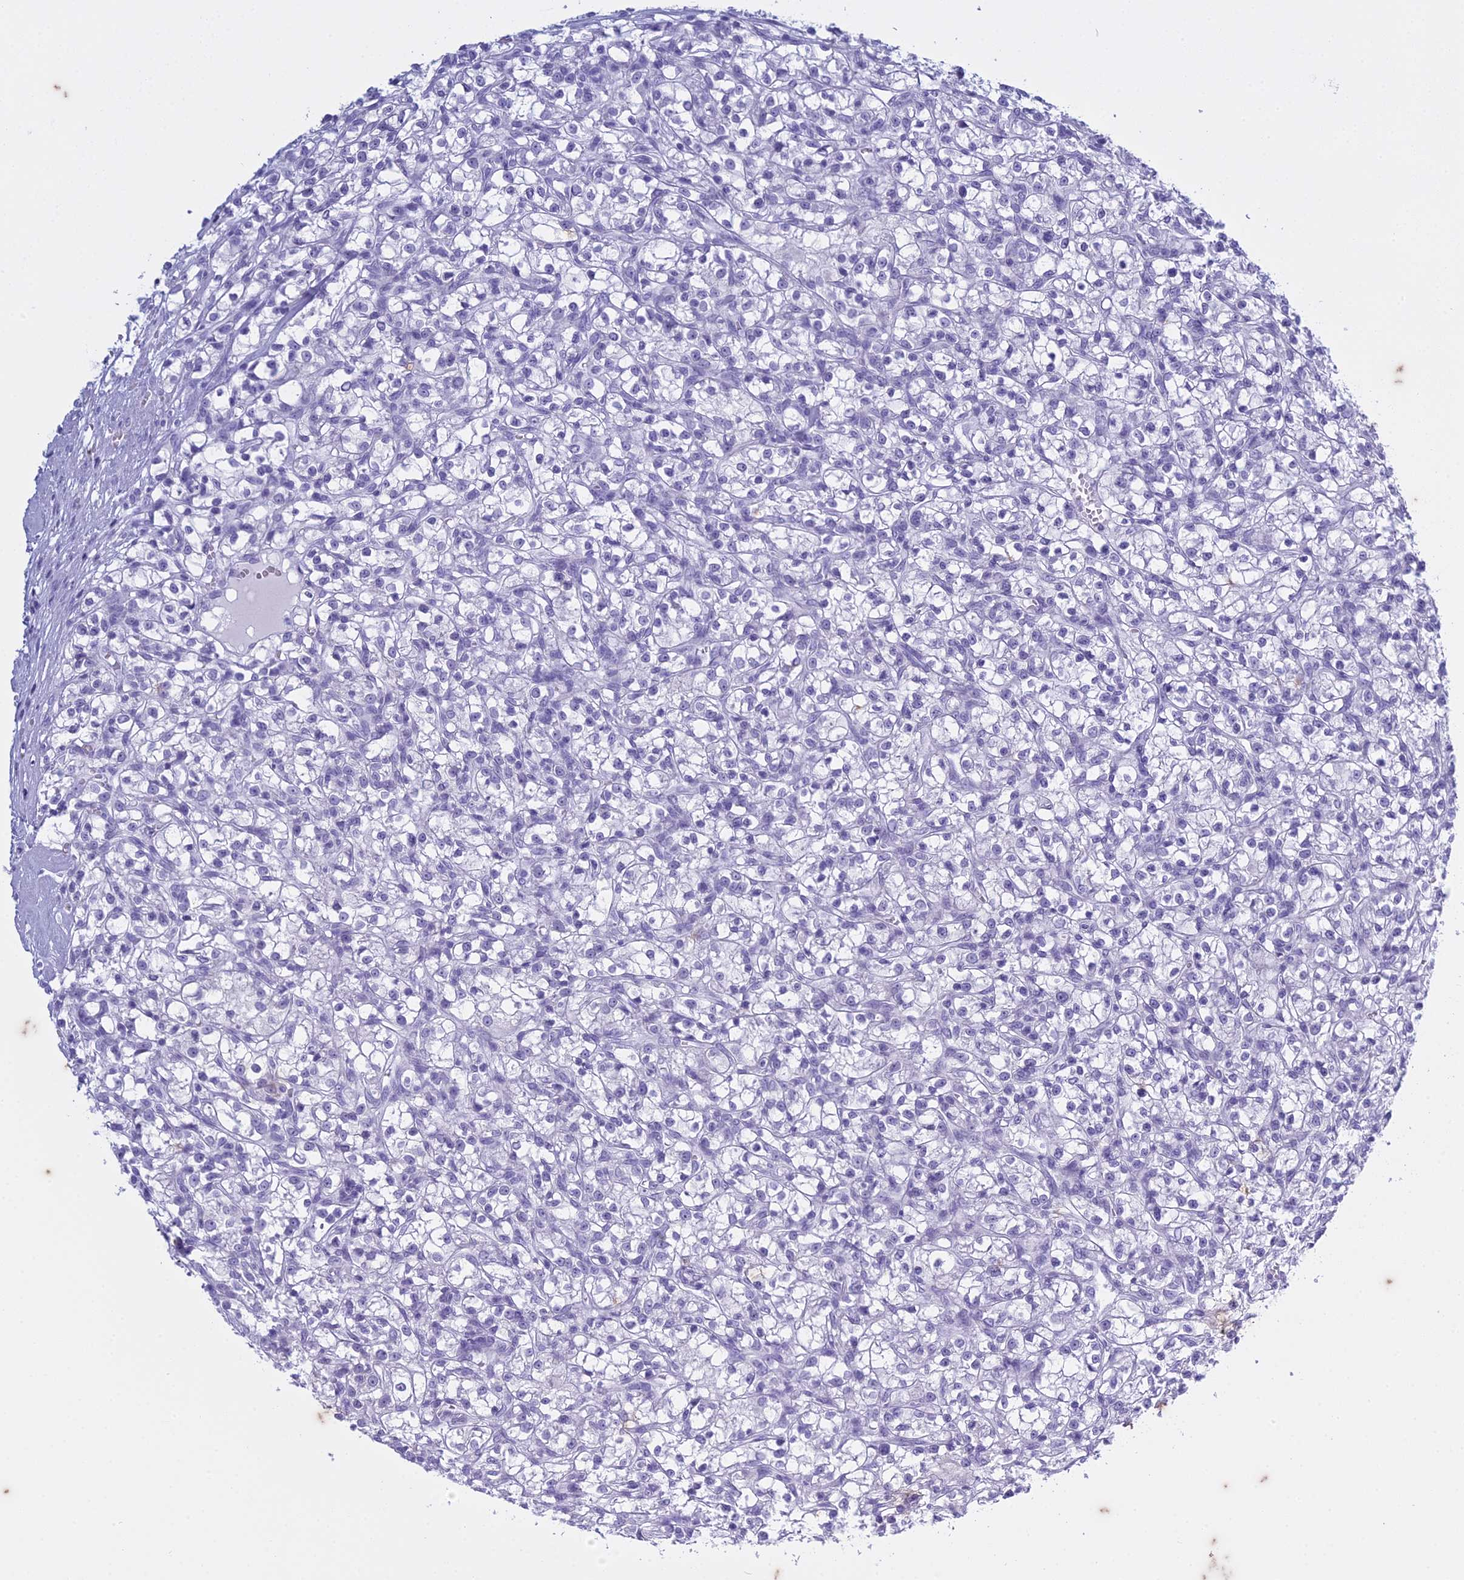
{"staining": {"intensity": "negative", "quantity": "none", "location": "none"}, "tissue": "renal cancer", "cell_type": "Tumor cells", "image_type": "cancer", "snomed": [{"axis": "morphology", "description": "Adenocarcinoma, NOS"}, {"axis": "topography", "description": "Kidney"}], "caption": "Immunohistochemistry of human renal cancer demonstrates no positivity in tumor cells. (DAB (3,3'-diaminobenzidine) immunohistochemistry (IHC) visualized using brightfield microscopy, high magnification).", "gene": "HMGB4", "patient": {"sex": "female", "age": 59}}